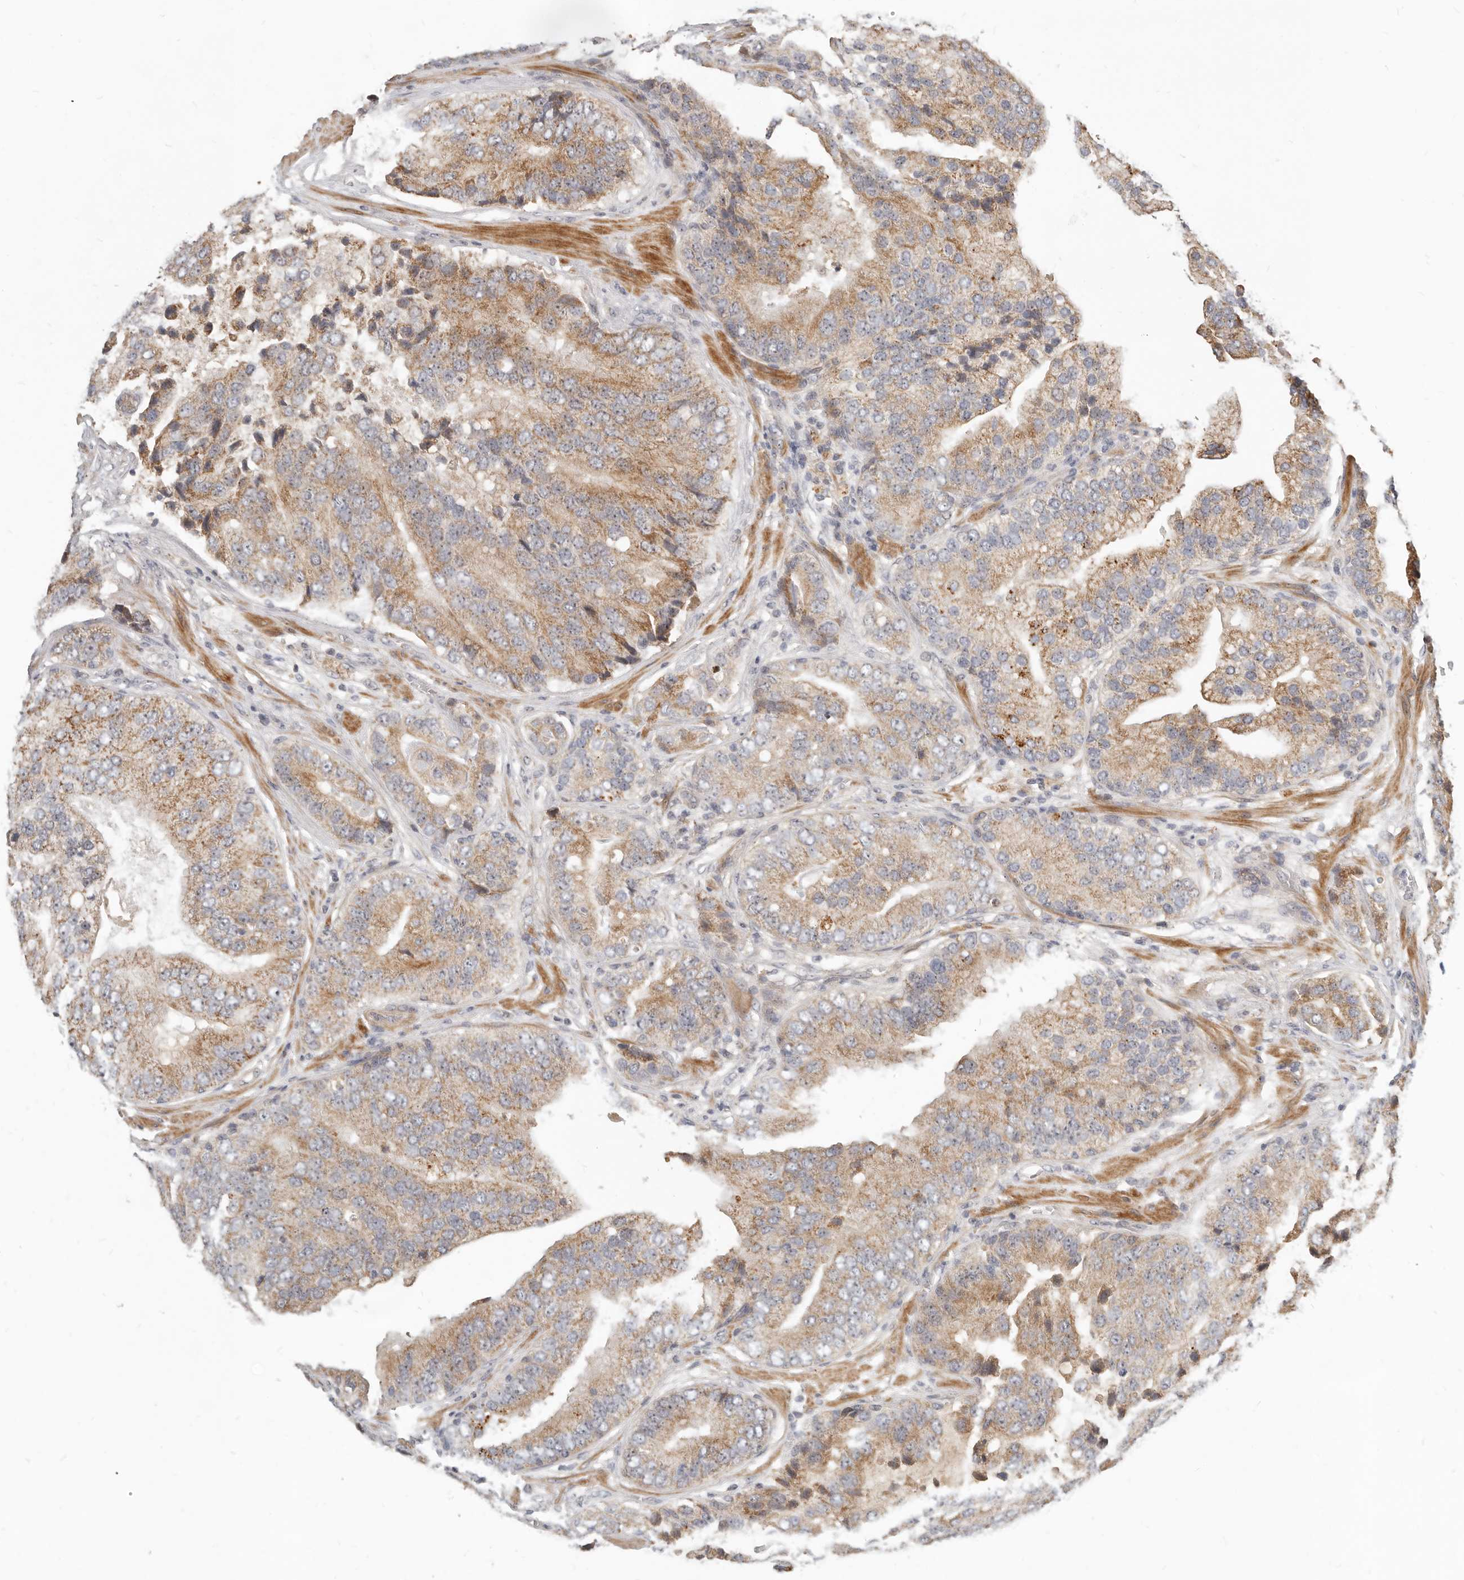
{"staining": {"intensity": "moderate", "quantity": ">75%", "location": "cytoplasmic/membranous"}, "tissue": "prostate cancer", "cell_type": "Tumor cells", "image_type": "cancer", "snomed": [{"axis": "morphology", "description": "Adenocarcinoma, High grade"}, {"axis": "topography", "description": "Prostate"}], "caption": "Immunohistochemistry image of high-grade adenocarcinoma (prostate) stained for a protein (brown), which shows medium levels of moderate cytoplasmic/membranous positivity in about >75% of tumor cells.", "gene": "MICALL2", "patient": {"sex": "male", "age": 70}}